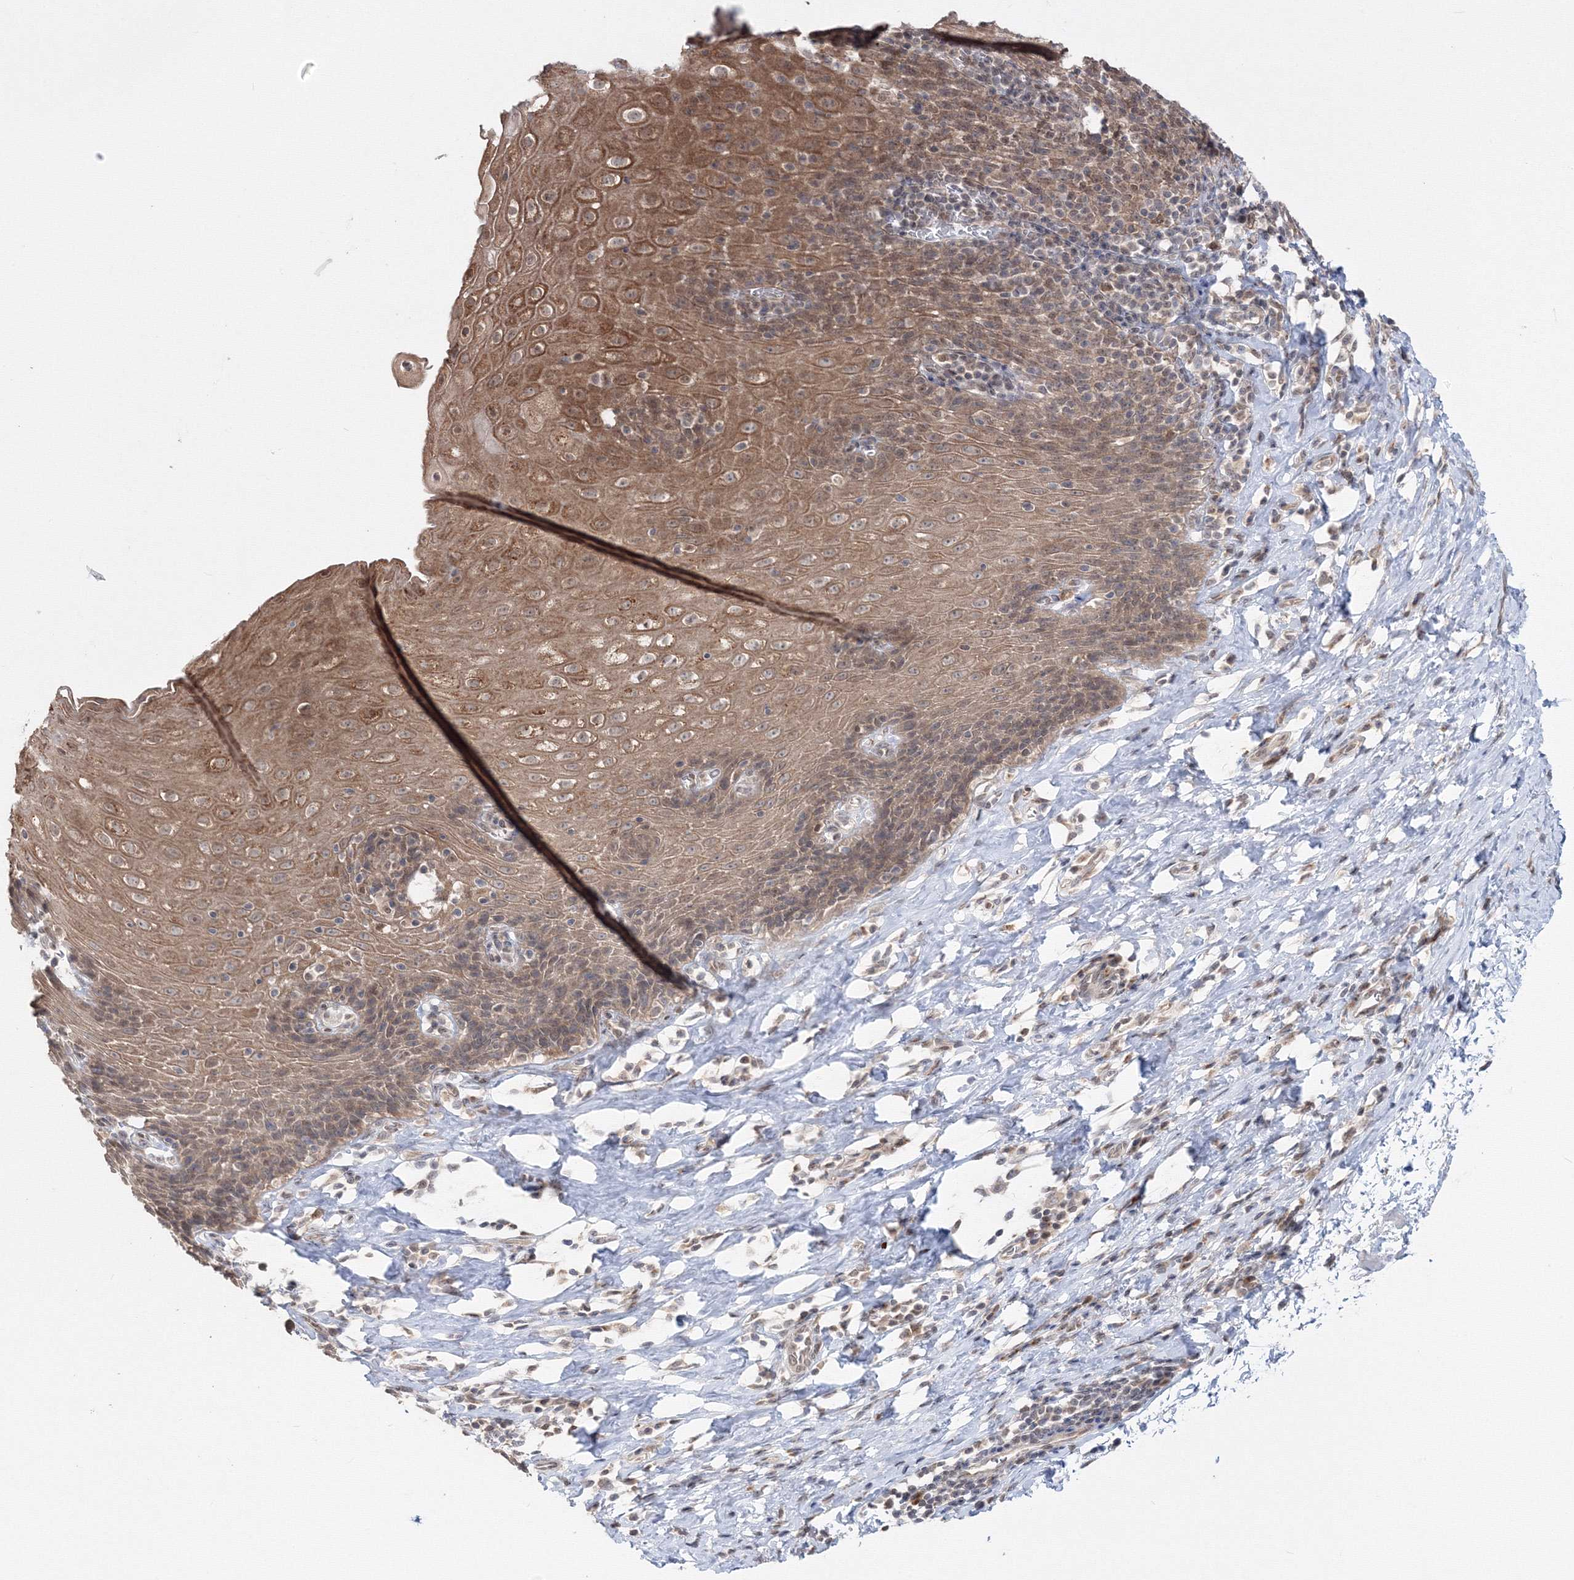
{"staining": {"intensity": "moderate", "quantity": ">75%", "location": "cytoplasmic/membranous"}, "tissue": "esophagus", "cell_type": "Squamous epithelial cells", "image_type": "normal", "snomed": [{"axis": "morphology", "description": "Normal tissue, NOS"}, {"axis": "topography", "description": "Esophagus"}], "caption": "This photomicrograph reveals immunohistochemistry staining of benign esophagus, with medium moderate cytoplasmic/membranous expression in about >75% of squamous epithelial cells.", "gene": "ZFAND6", "patient": {"sex": "female", "age": 61}}